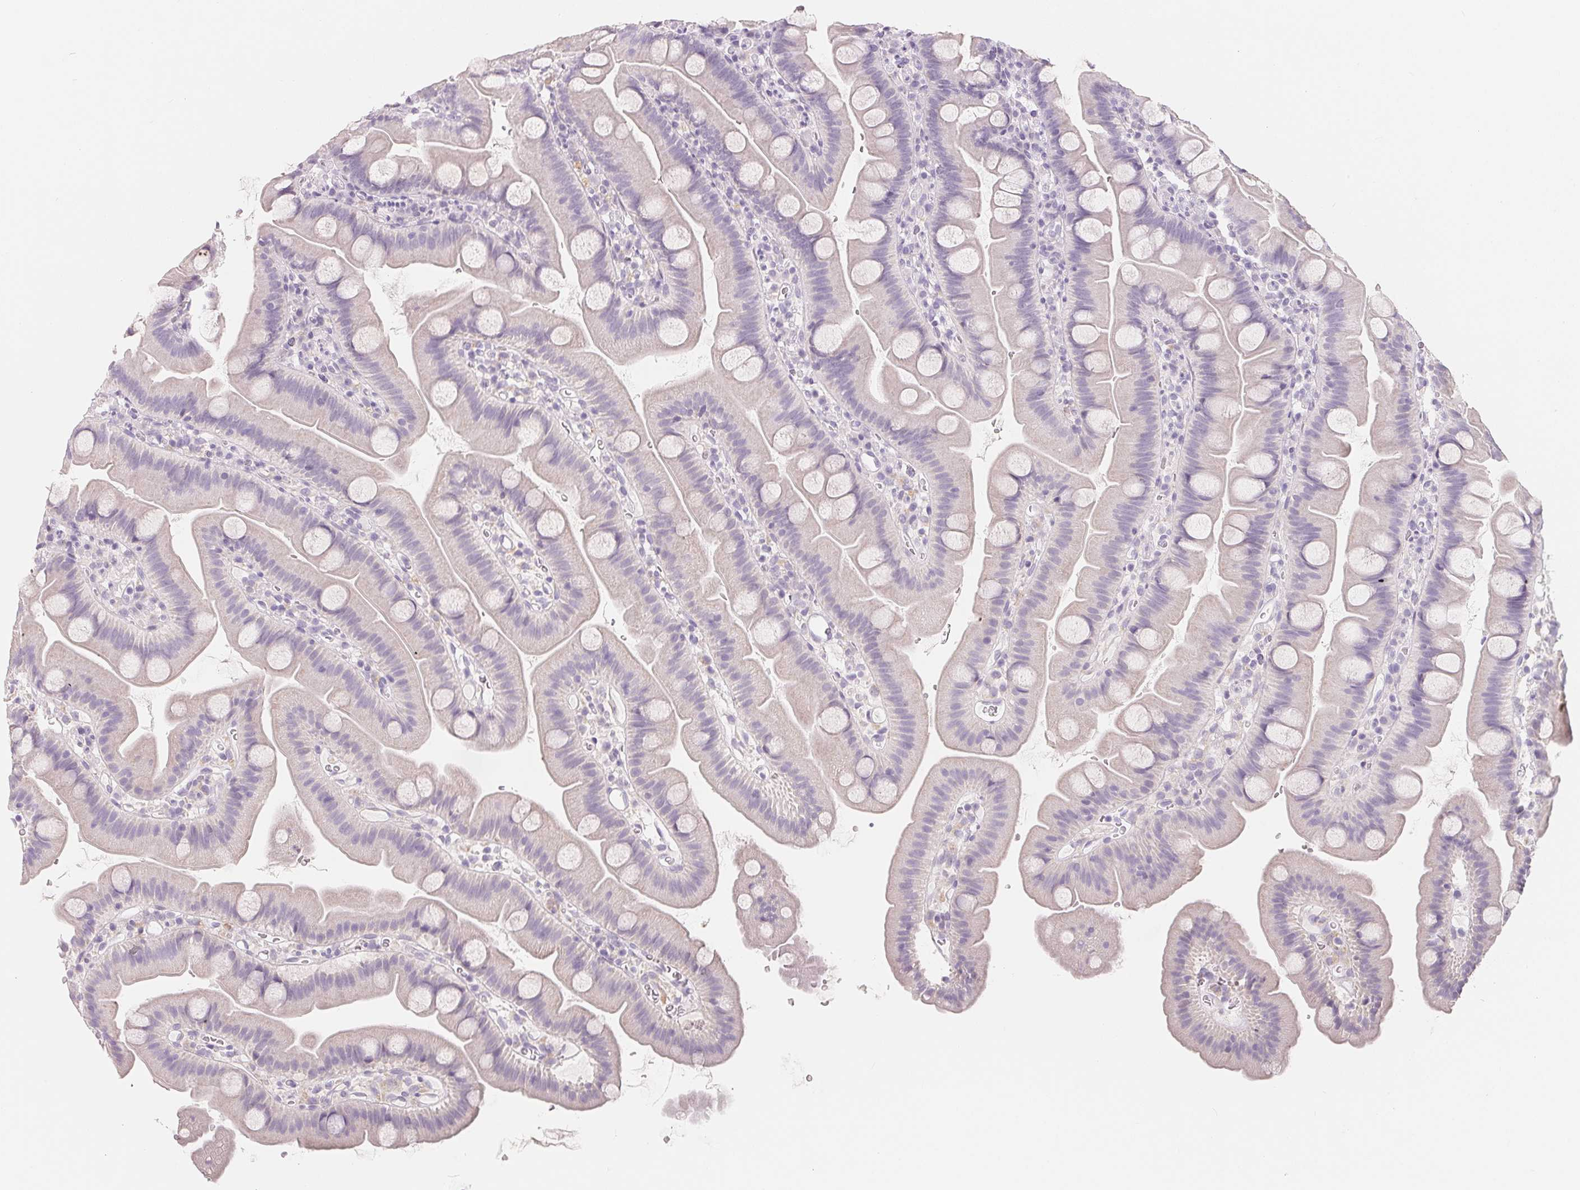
{"staining": {"intensity": "negative", "quantity": "none", "location": "none"}, "tissue": "small intestine", "cell_type": "Glandular cells", "image_type": "normal", "snomed": [{"axis": "morphology", "description": "Normal tissue, NOS"}, {"axis": "topography", "description": "Small intestine"}], "caption": "Immunohistochemistry photomicrograph of unremarkable human small intestine stained for a protein (brown), which displays no expression in glandular cells. The staining was performed using DAB (3,3'-diaminobenzidine) to visualize the protein expression in brown, while the nuclei were stained in blue with hematoxylin (Magnification: 20x).", "gene": "SPACA5B", "patient": {"sex": "female", "age": 68}}